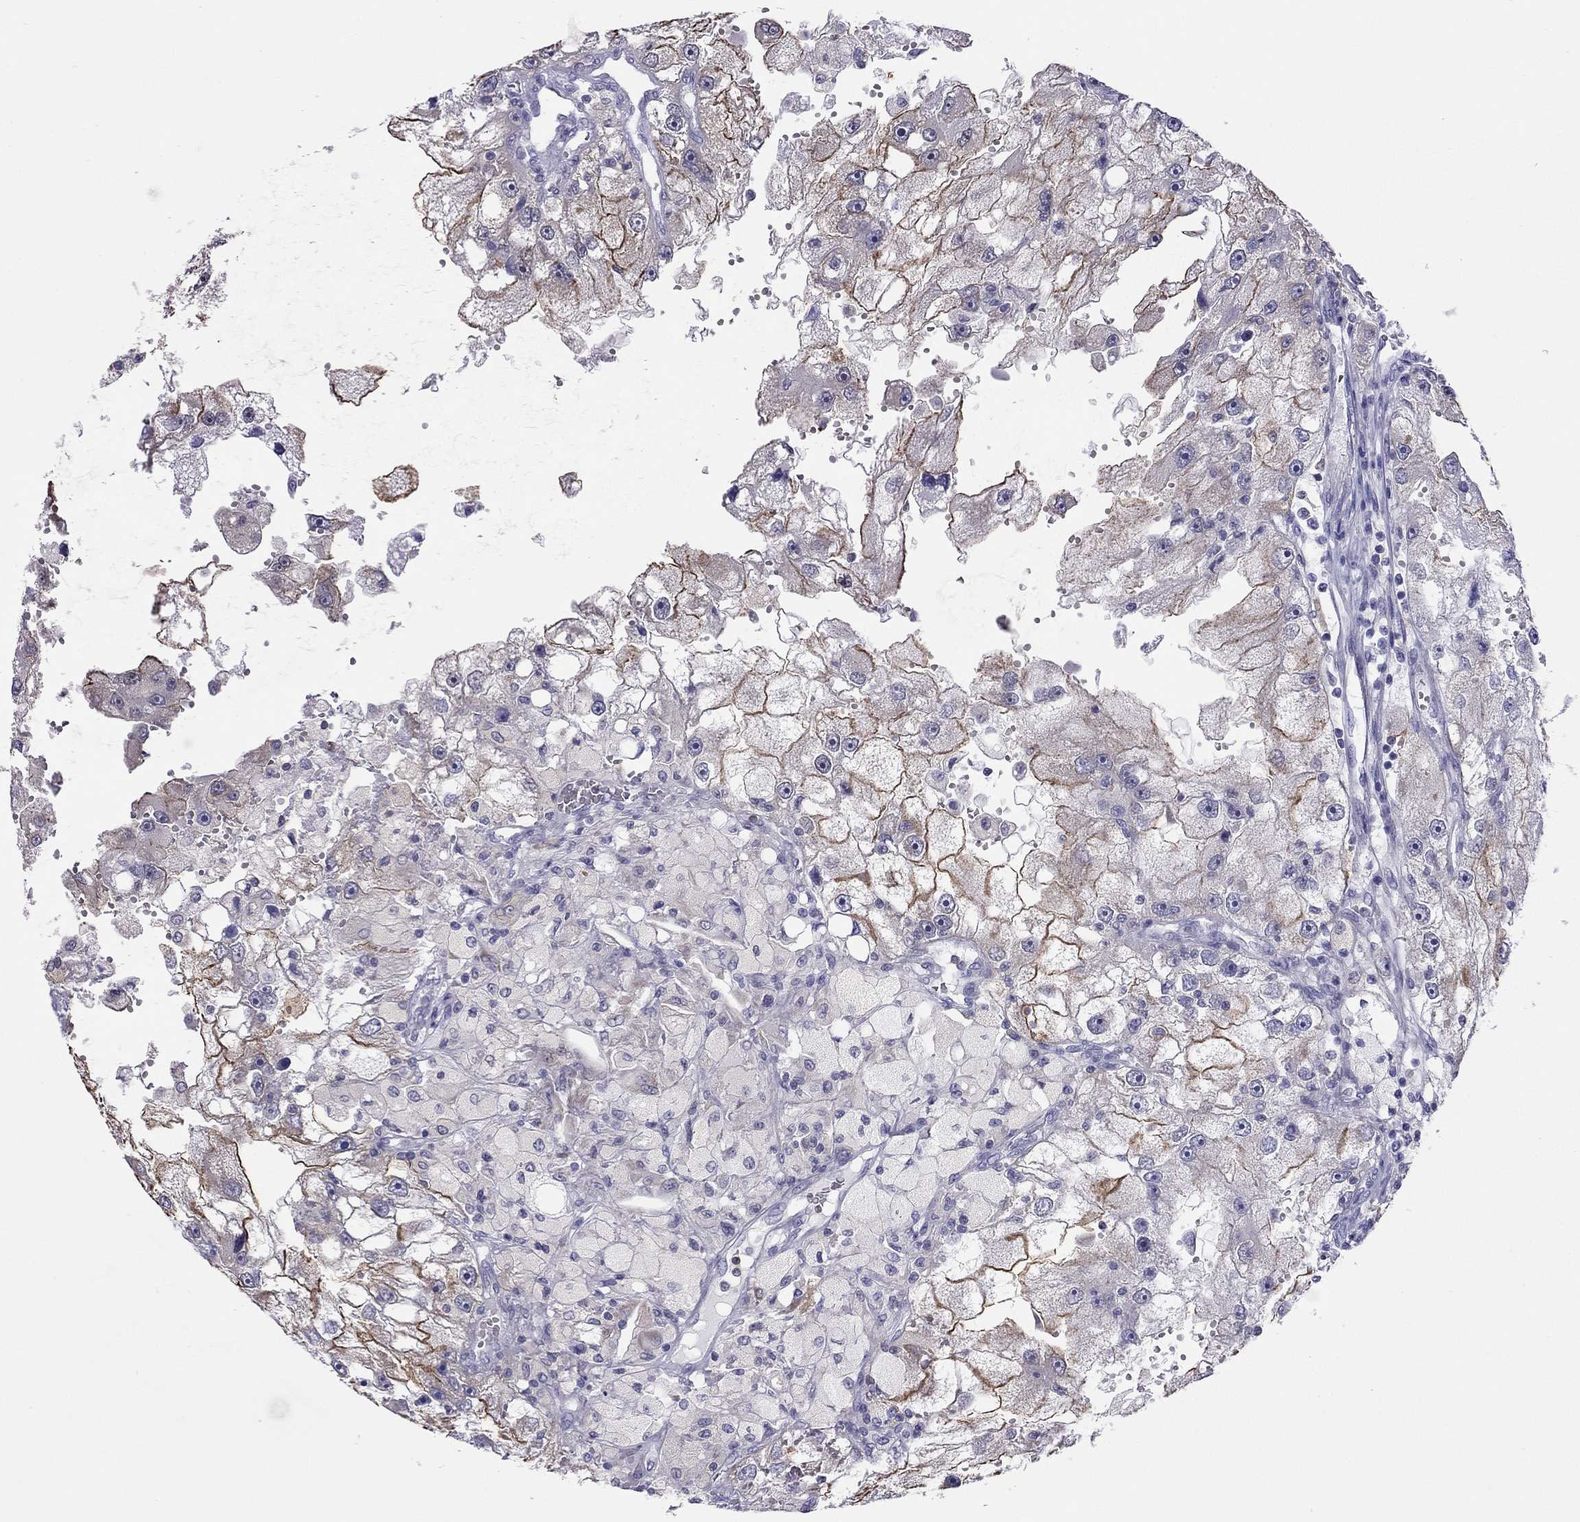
{"staining": {"intensity": "moderate", "quantity": "<25%", "location": "cytoplasmic/membranous"}, "tissue": "renal cancer", "cell_type": "Tumor cells", "image_type": "cancer", "snomed": [{"axis": "morphology", "description": "Adenocarcinoma, NOS"}, {"axis": "topography", "description": "Kidney"}], "caption": "Renal cancer was stained to show a protein in brown. There is low levels of moderate cytoplasmic/membranous positivity in approximately <25% of tumor cells.", "gene": "SLC46A2", "patient": {"sex": "male", "age": 63}}